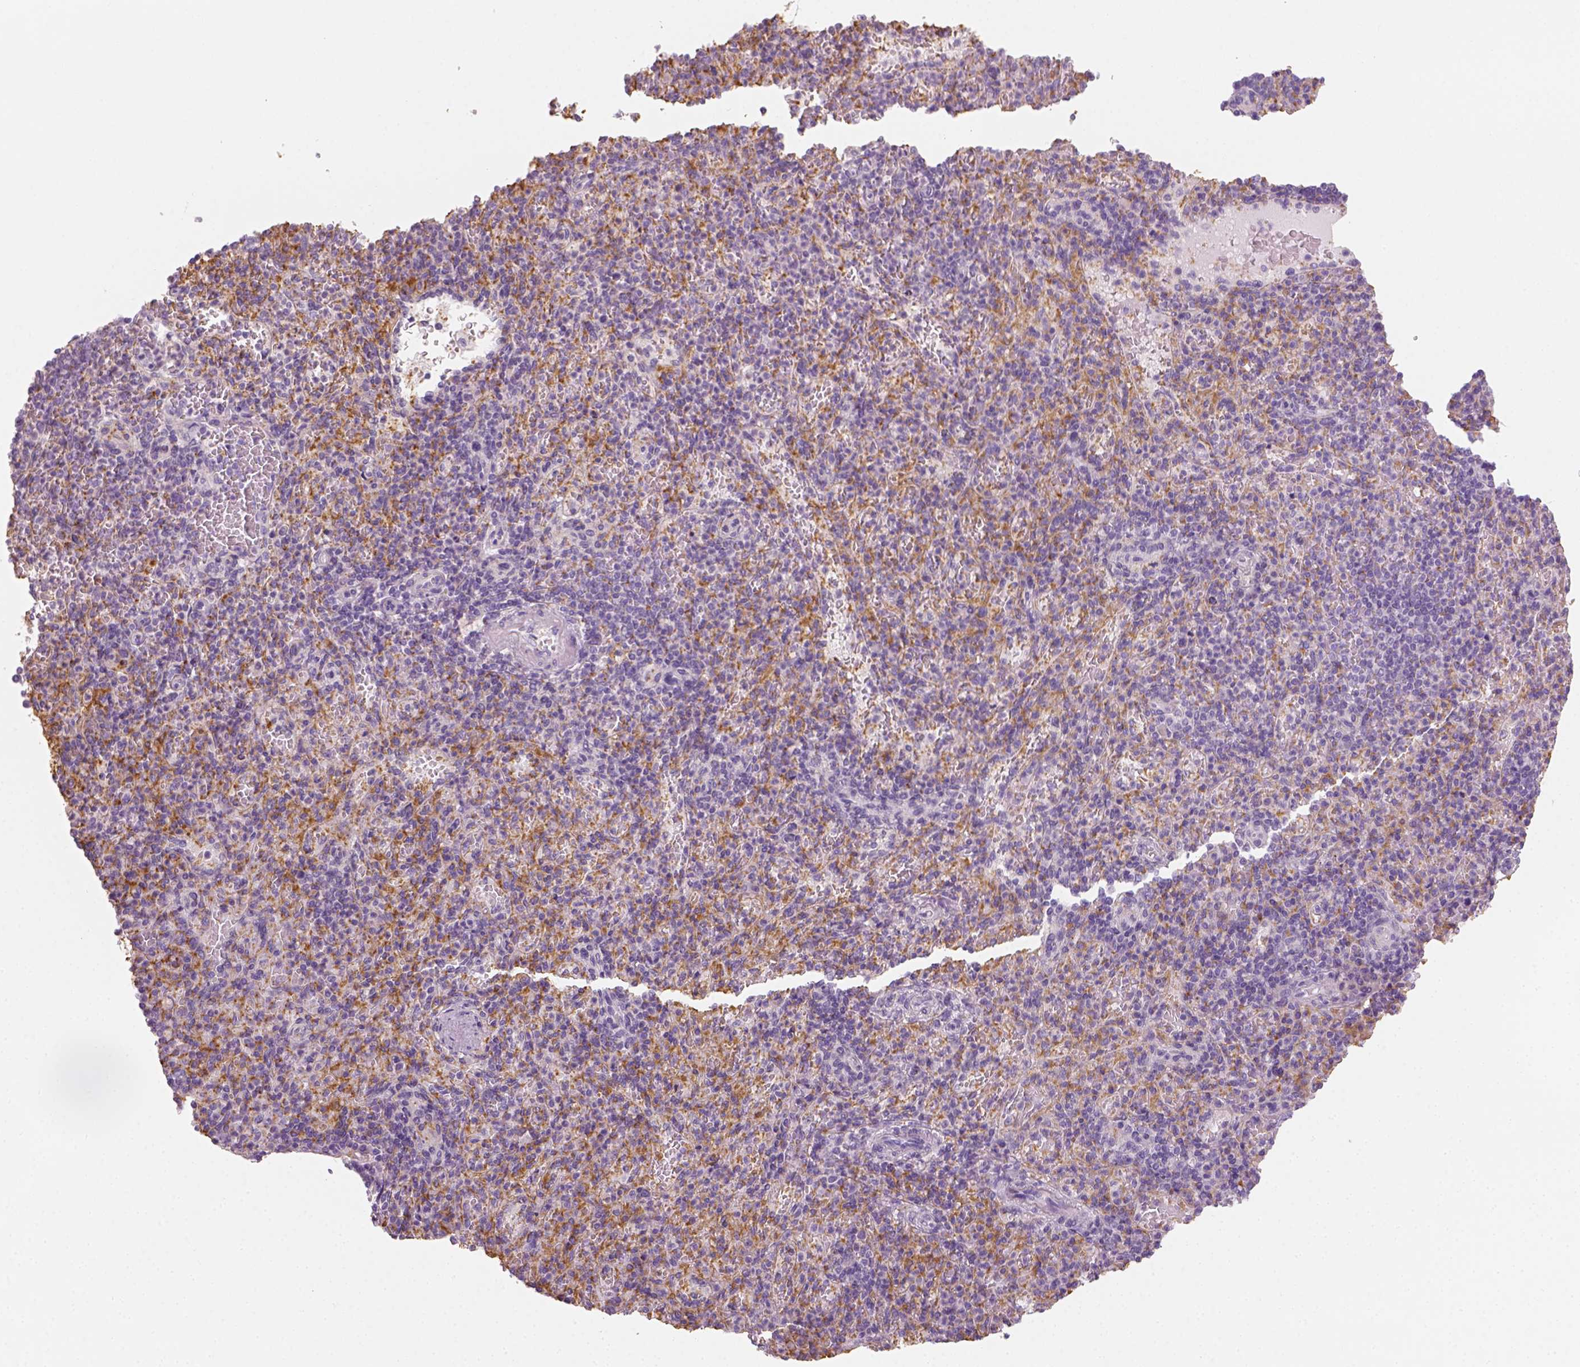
{"staining": {"intensity": "negative", "quantity": "none", "location": "none"}, "tissue": "spleen", "cell_type": "Cells in red pulp", "image_type": "normal", "snomed": [{"axis": "morphology", "description": "Normal tissue, NOS"}, {"axis": "topography", "description": "Spleen"}], "caption": "The immunohistochemistry (IHC) photomicrograph has no significant positivity in cells in red pulp of spleen. The staining was performed using DAB (3,3'-diaminobenzidine) to visualize the protein expression in brown, while the nuclei were stained in blue with hematoxylin (Magnification: 20x).", "gene": "FAM163B", "patient": {"sex": "female", "age": 74}}